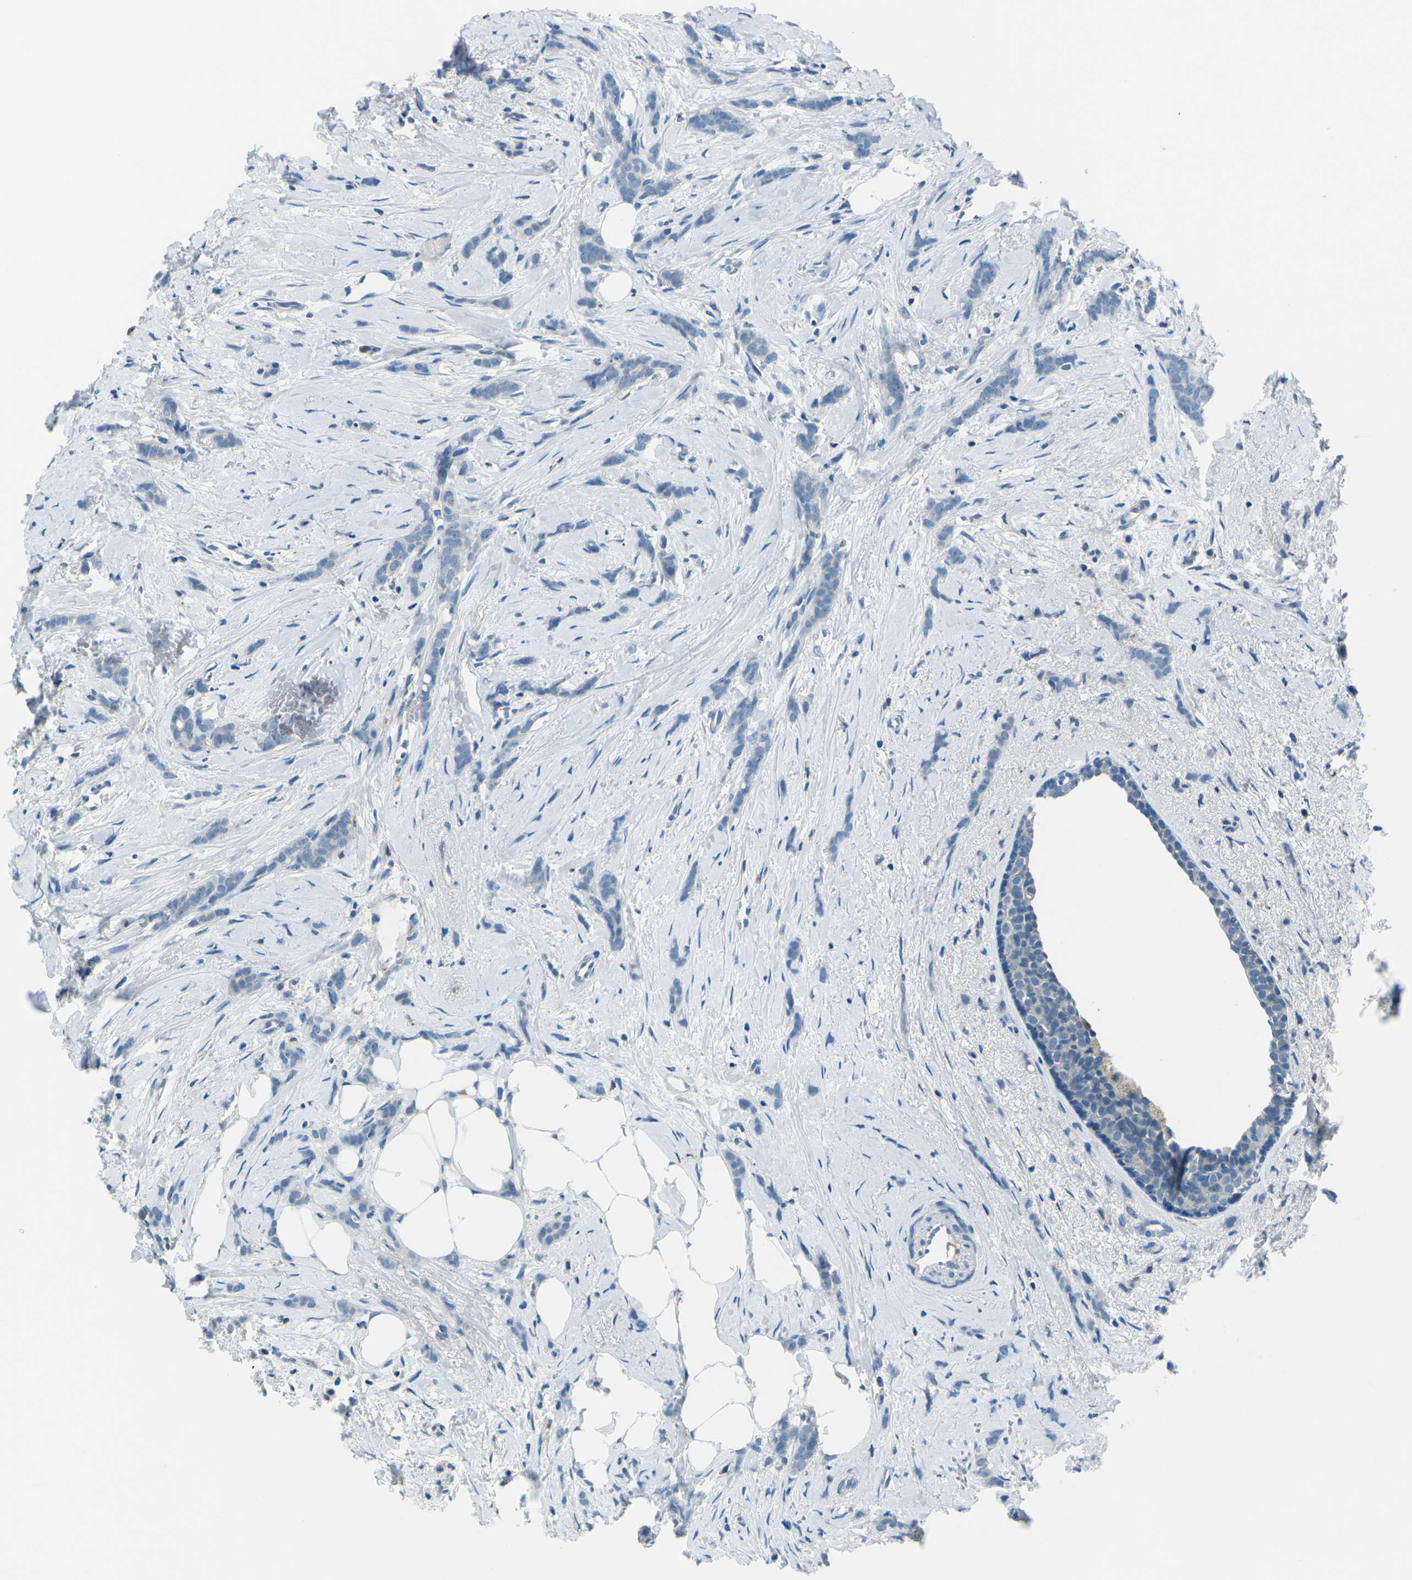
{"staining": {"intensity": "negative", "quantity": "none", "location": "none"}, "tissue": "breast cancer", "cell_type": "Tumor cells", "image_type": "cancer", "snomed": [{"axis": "morphology", "description": "Lobular carcinoma, in situ"}, {"axis": "morphology", "description": "Lobular carcinoma"}, {"axis": "topography", "description": "Breast"}], "caption": "Immunohistochemistry of human breast lobular carcinoma in situ displays no staining in tumor cells. Nuclei are stained in blue.", "gene": "CD1D", "patient": {"sex": "female", "age": 41}}